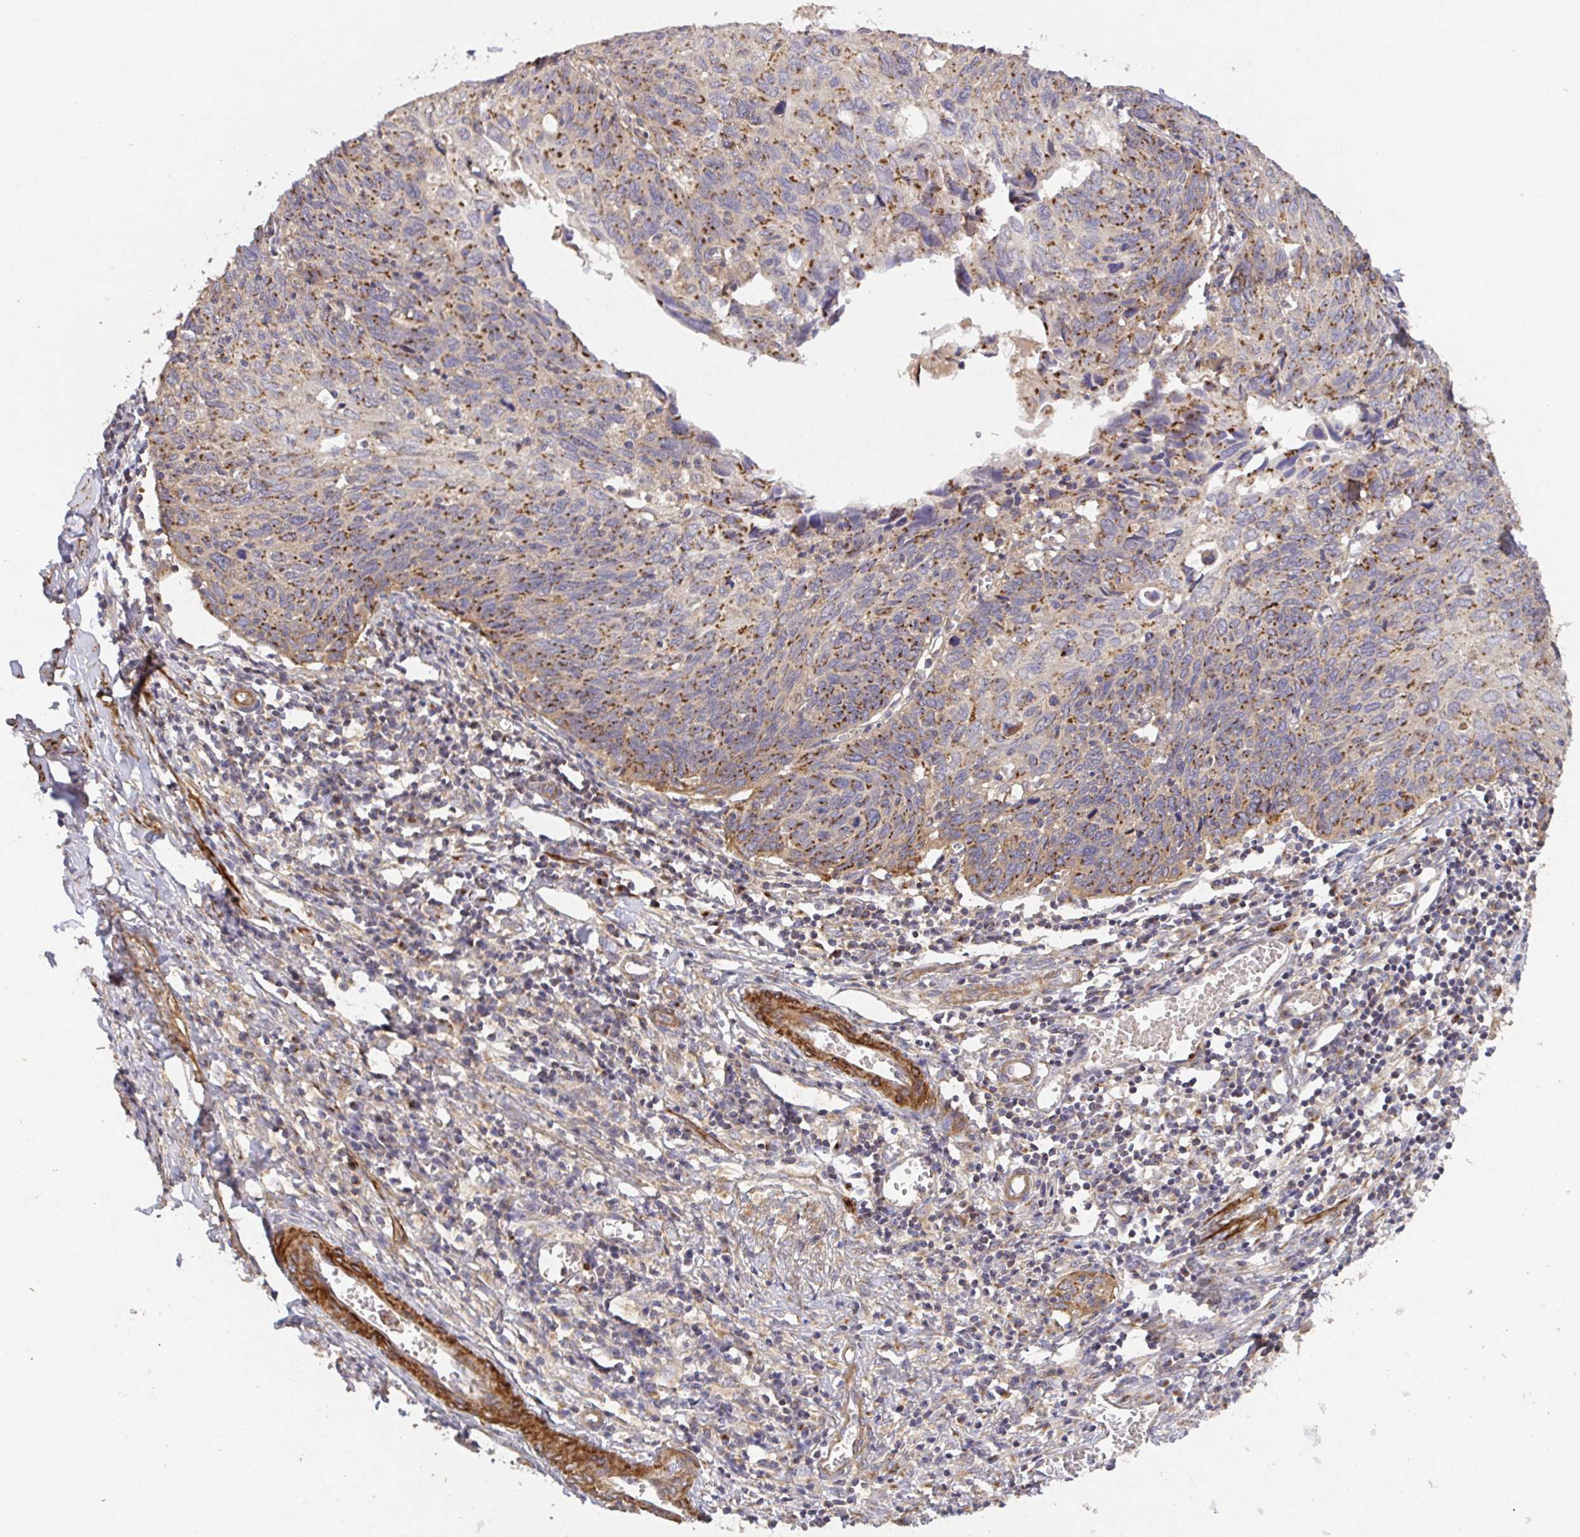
{"staining": {"intensity": "moderate", "quantity": ">75%", "location": "cytoplasmic/membranous"}, "tissue": "cervical cancer", "cell_type": "Tumor cells", "image_type": "cancer", "snomed": [{"axis": "morphology", "description": "Squamous cell carcinoma, NOS"}, {"axis": "topography", "description": "Cervix"}], "caption": "Immunohistochemistry of cervical cancer exhibits medium levels of moderate cytoplasmic/membranous positivity in approximately >75% of tumor cells. (DAB (3,3'-diaminobenzidine) IHC with brightfield microscopy, high magnification).", "gene": "TM9SF4", "patient": {"sex": "female", "age": 39}}